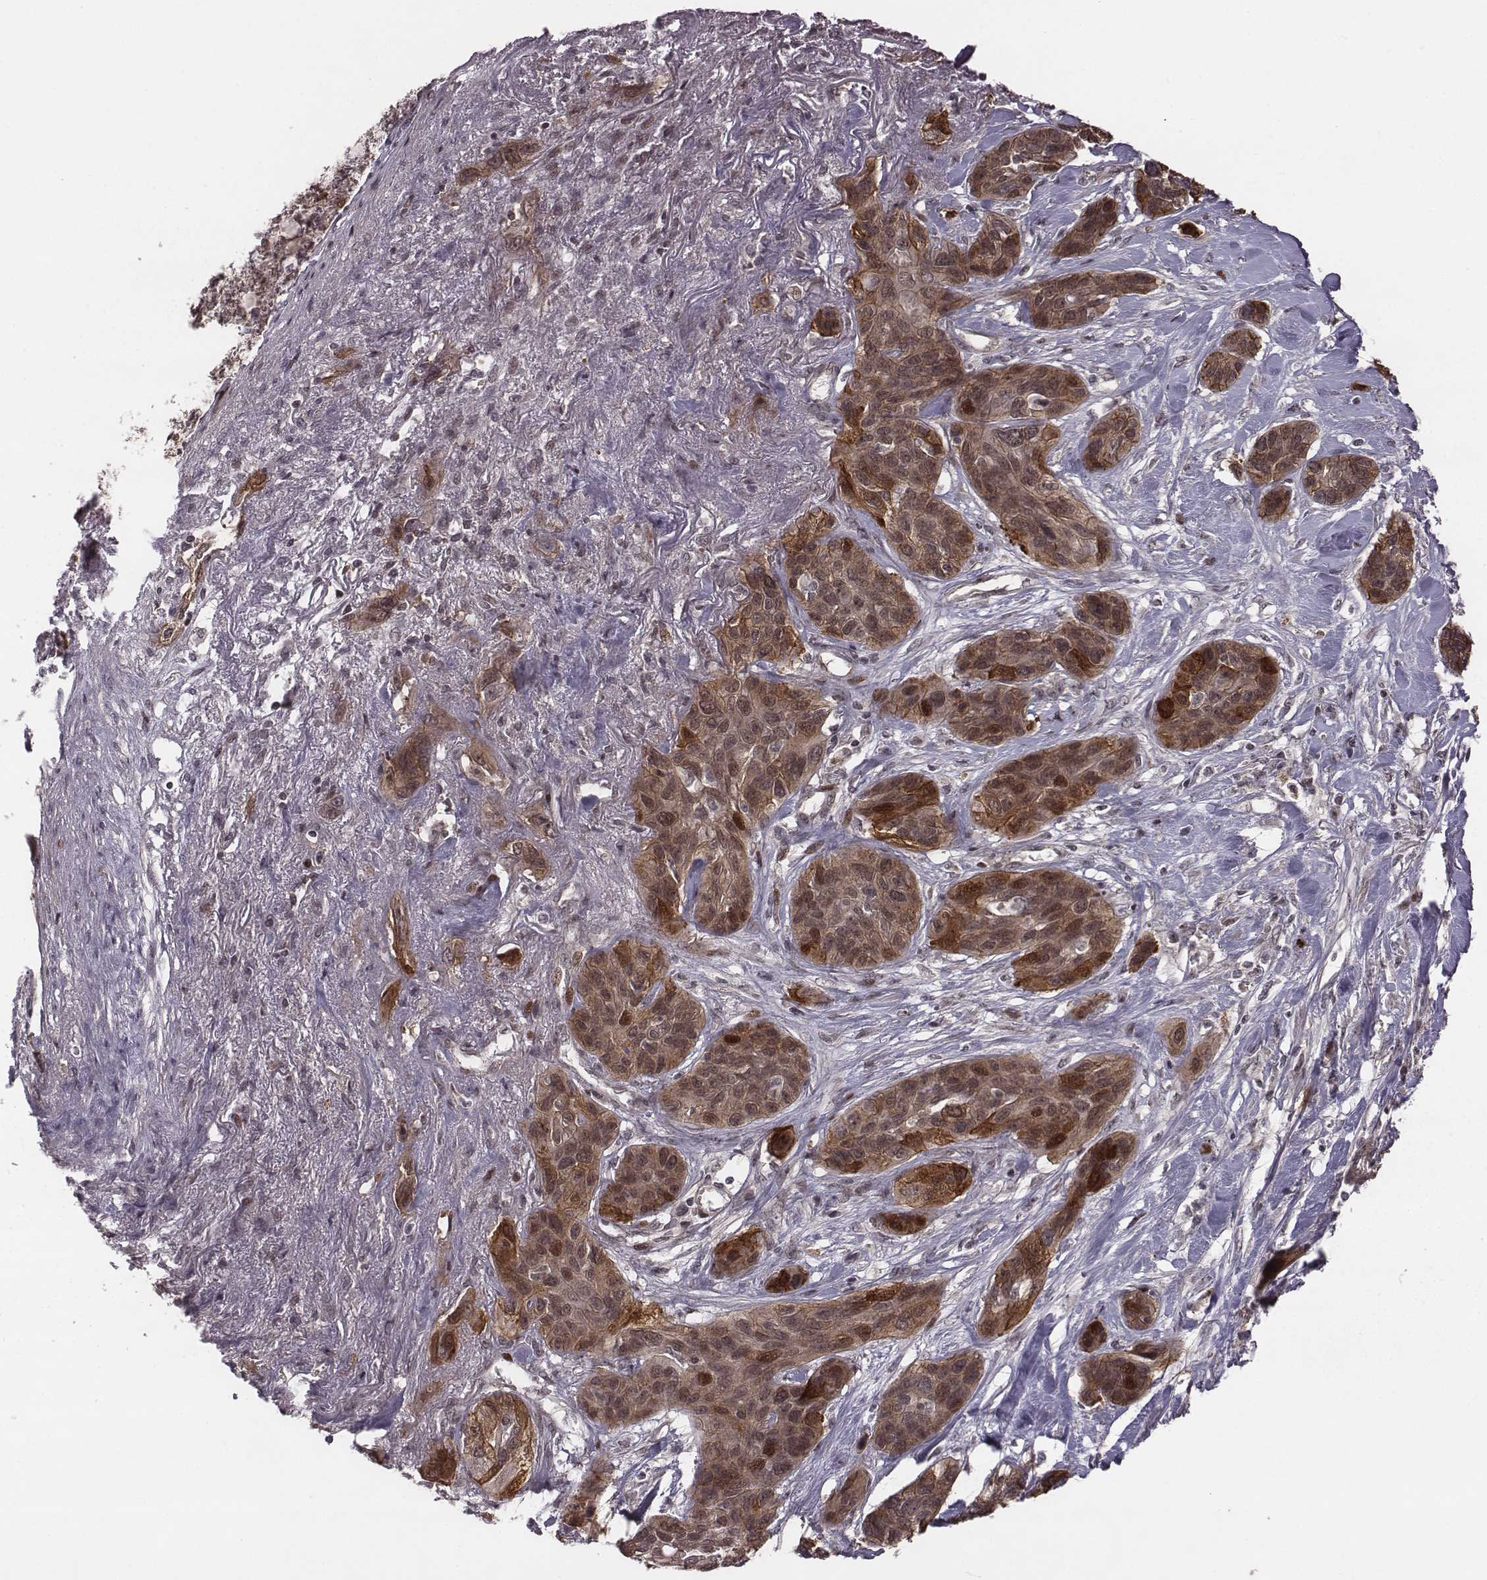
{"staining": {"intensity": "moderate", "quantity": "25%-75%", "location": "cytoplasmic/membranous,nuclear"}, "tissue": "lung cancer", "cell_type": "Tumor cells", "image_type": "cancer", "snomed": [{"axis": "morphology", "description": "Squamous cell carcinoma, NOS"}, {"axis": "topography", "description": "Lung"}], "caption": "Lung squamous cell carcinoma stained with a protein marker exhibits moderate staining in tumor cells.", "gene": "RPL3", "patient": {"sex": "female", "age": 70}}